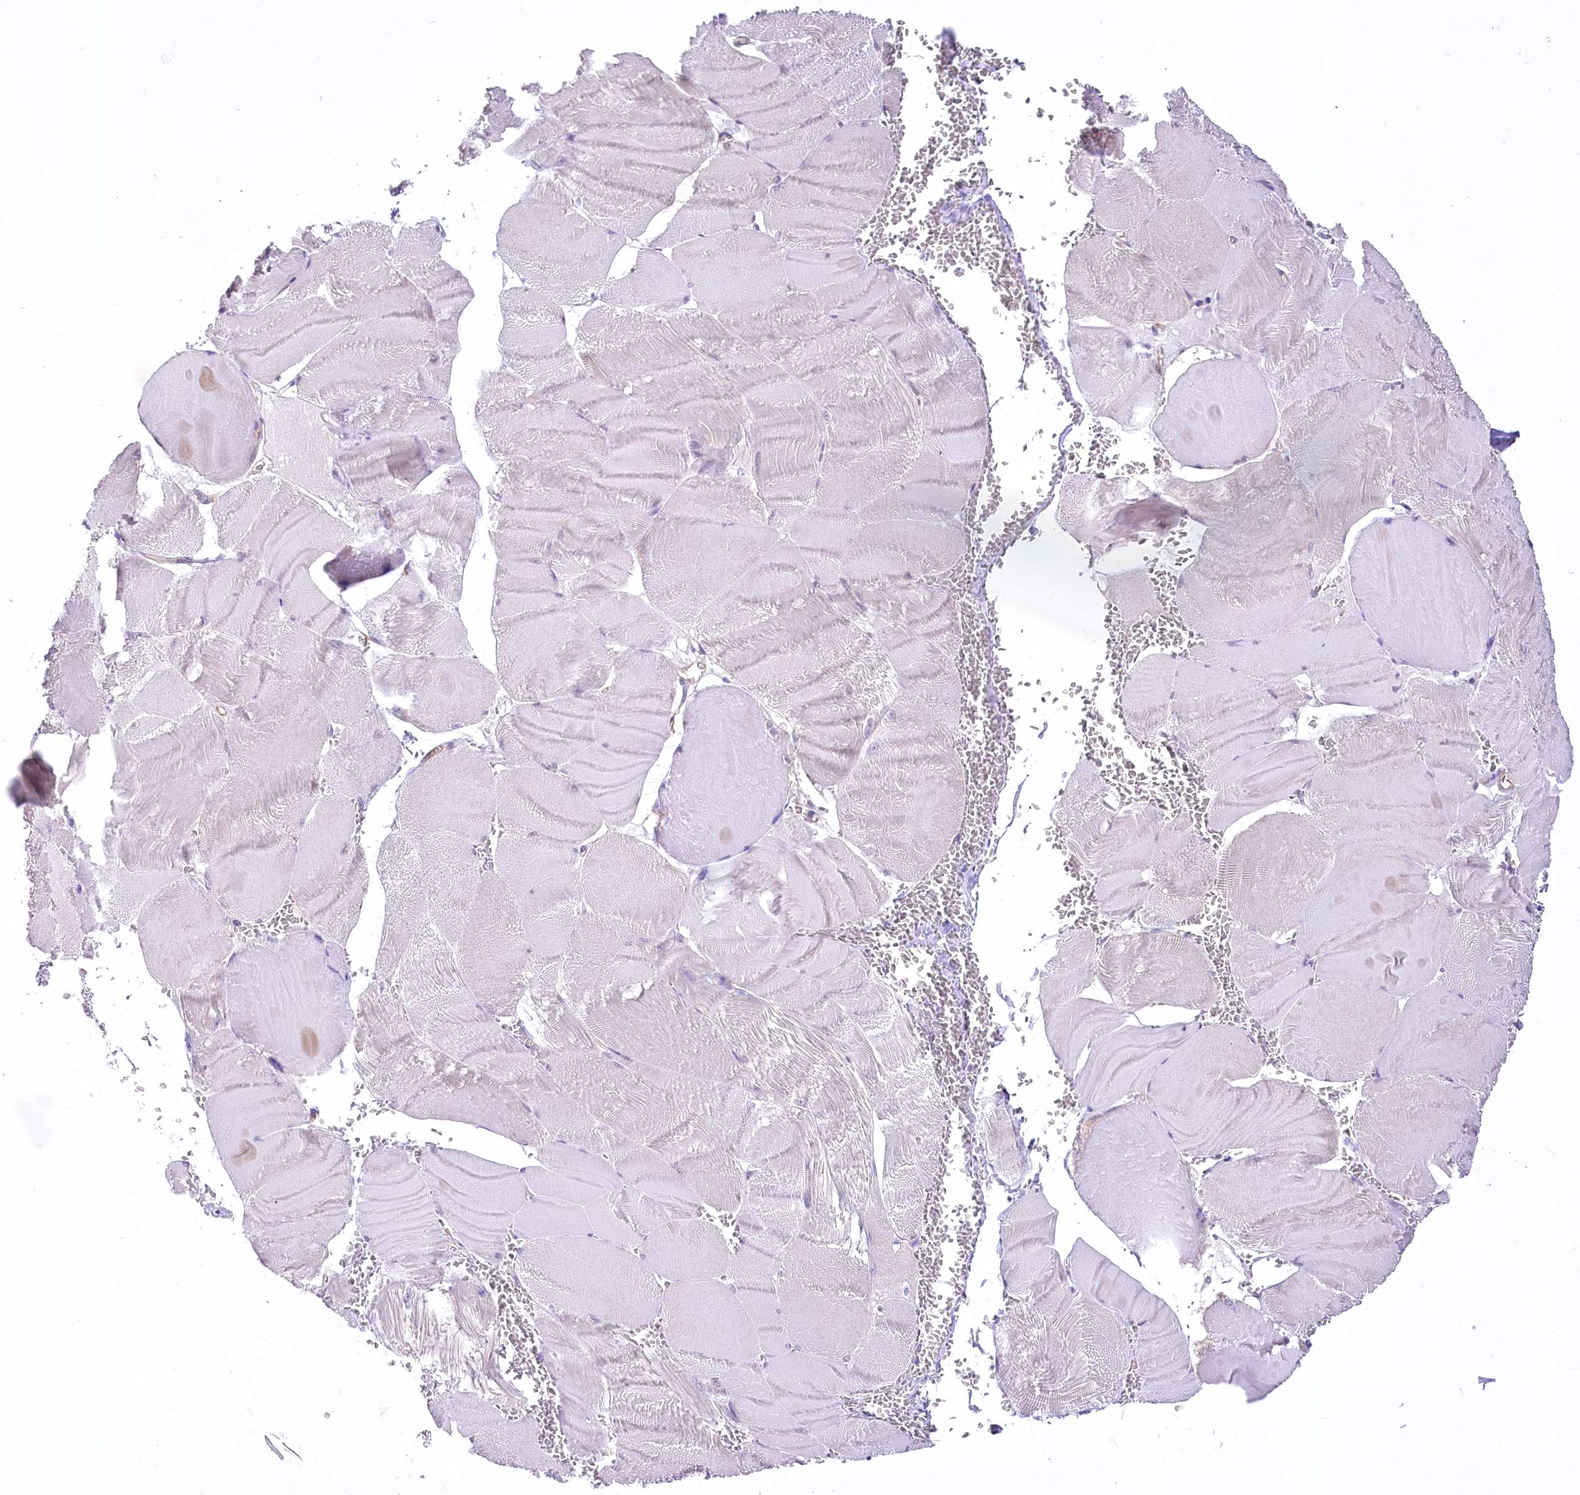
{"staining": {"intensity": "weak", "quantity": "<25%", "location": "cytoplasmic/membranous"}, "tissue": "skeletal muscle", "cell_type": "Myocytes", "image_type": "normal", "snomed": [{"axis": "morphology", "description": "Normal tissue, NOS"}, {"axis": "morphology", "description": "Basal cell carcinoma"}, {"axis": "topography", "description": "Skeletal muscle"}], "caption": "This is an immunohistochemistry micrograph of benign human skeletal muscle. There is no staining in myocytes.", "gene": "LRRC34", "patient": {"sex": "female", "age": 64}}